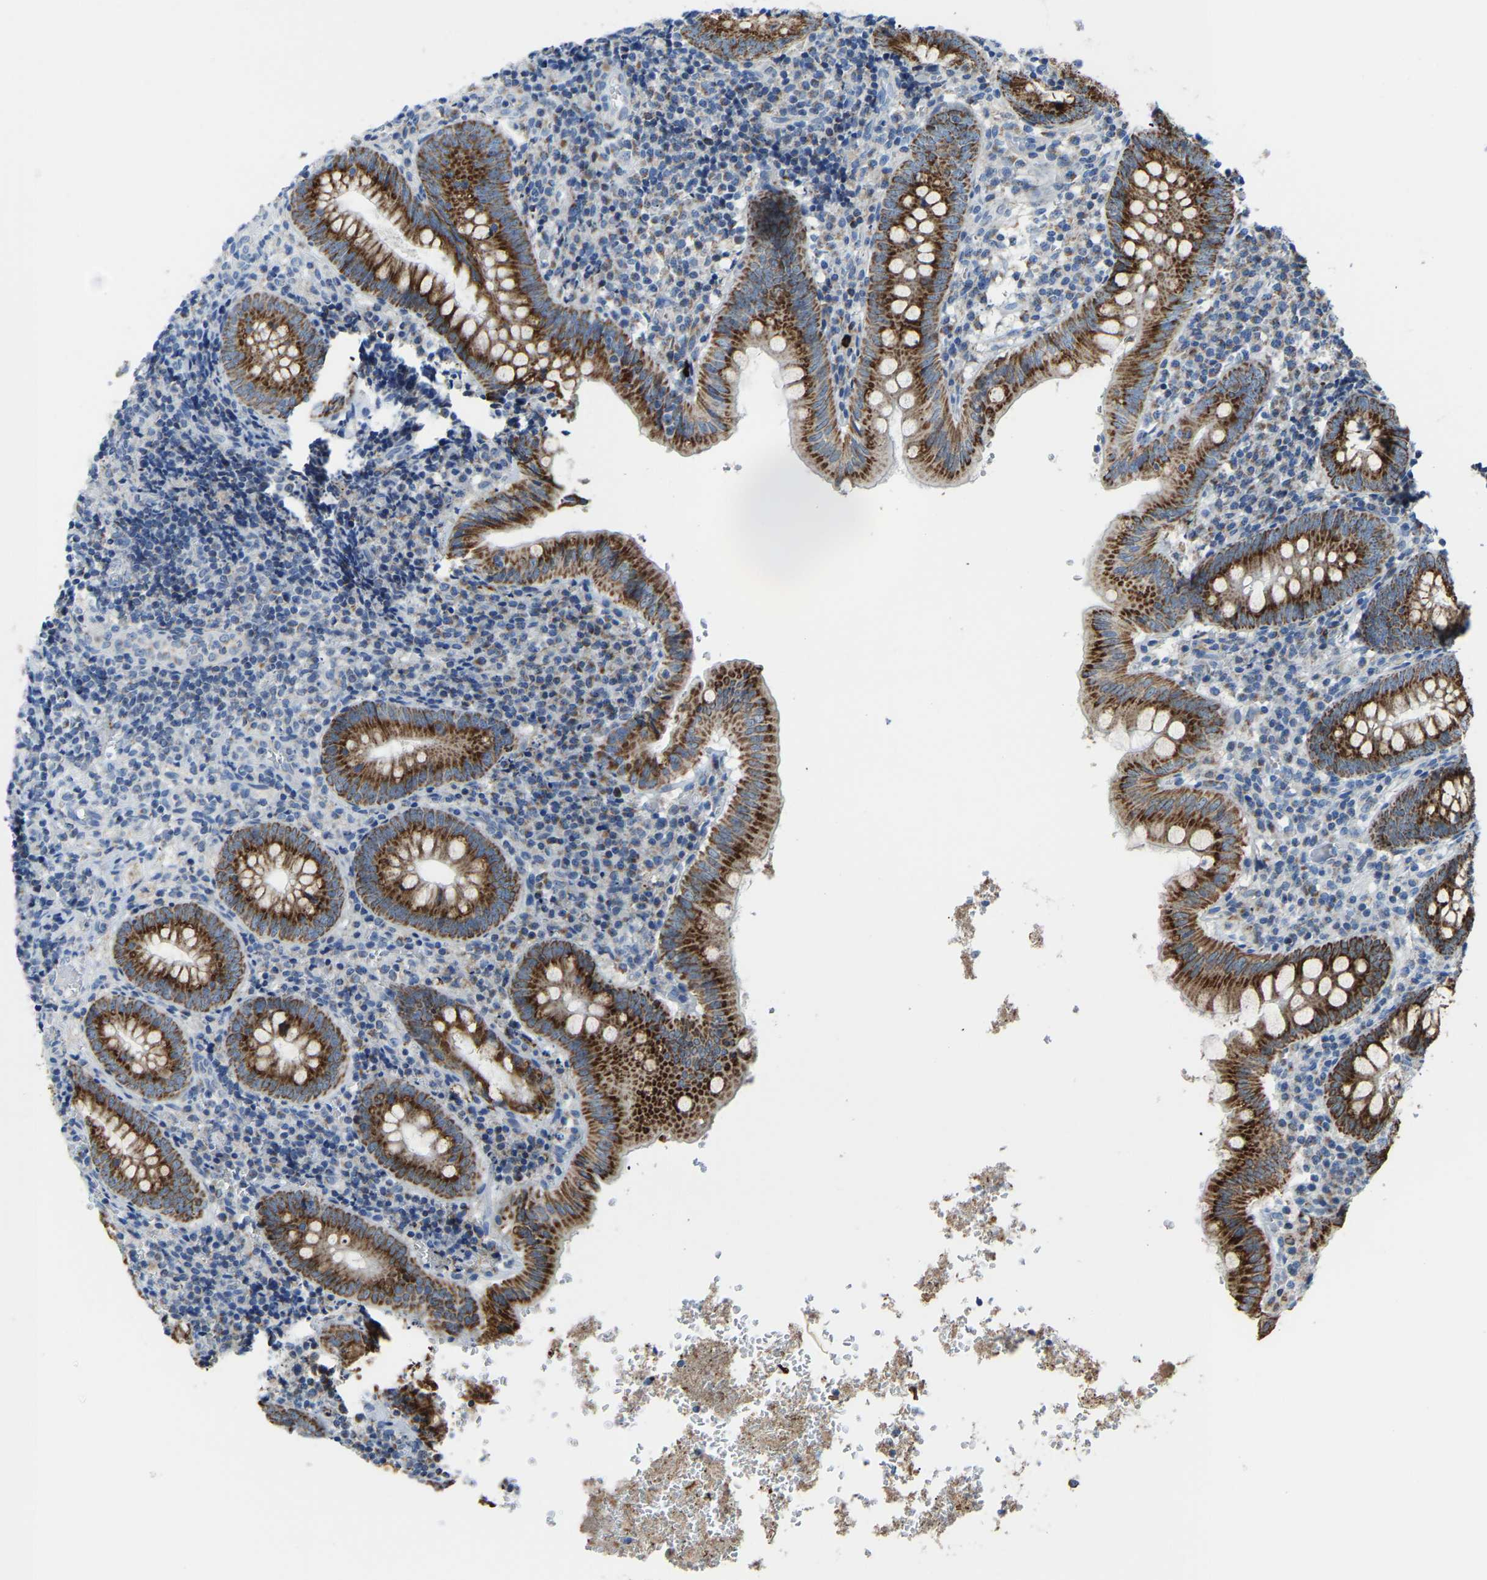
{"staining": {"intensity": "strong", "quantity": ">75%", "location": "cytoplasmic/membranous"}, "tissue": "appendix", "cell_type": "Glandular cells", "image_type": "normal", "snomed": [{"axis": "morphology", "description": "Normal tissue, NOS"}, {"axis": "topography", "description": "Appendix"}], "caption": "Approximately >75% of glandular cells in benign human appendix show strong cytoplasmic/membranous protein positivity as visualized by brown immunohistochemical staining.", "gene": "CANT1", "patient": {"sex": "male", "age": 8}}